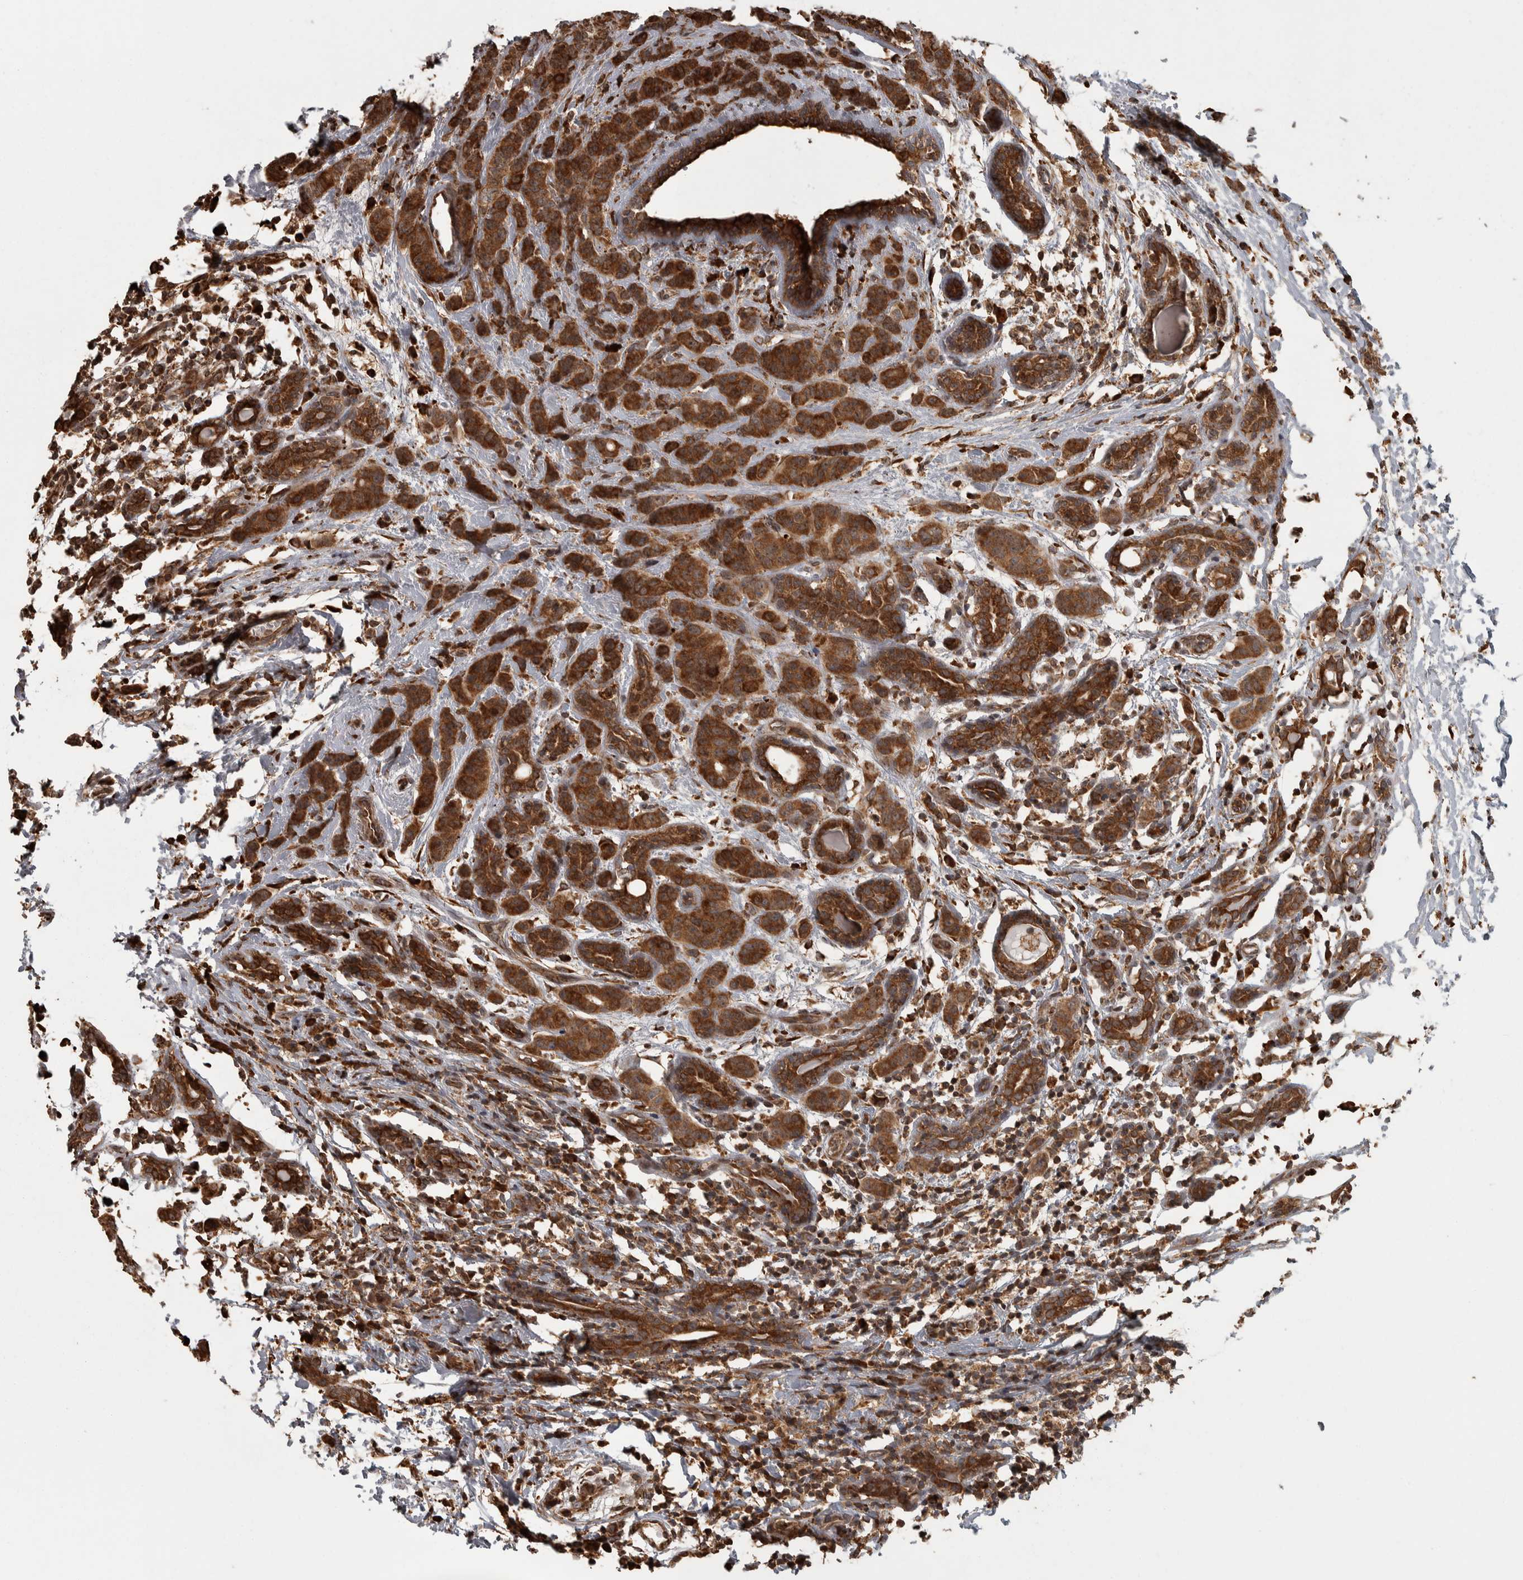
{"staining": {"intensity": "strong", "quantity": ">75%", "location": "cytoplasmic/membranous"}, "tissue": "breast cancer", "cell_type": "Tumor cells", "image_type": "cancer", "snomed": [{"axis": "morphology", "description": "Normal tissue, NOS"}, {"axis": "morphology", "description": "Duct carcinoma"}, {"axis": "topography", "description": "Breast"}], "caption": "Strong cytoplasmic/membranous positivity for a protein is present in about >75% of tumor cells of breast cancer using immunohistochemistry (IHC).", "gene": "AGBL3", "patient": {"sex": "female", "age": 40}}